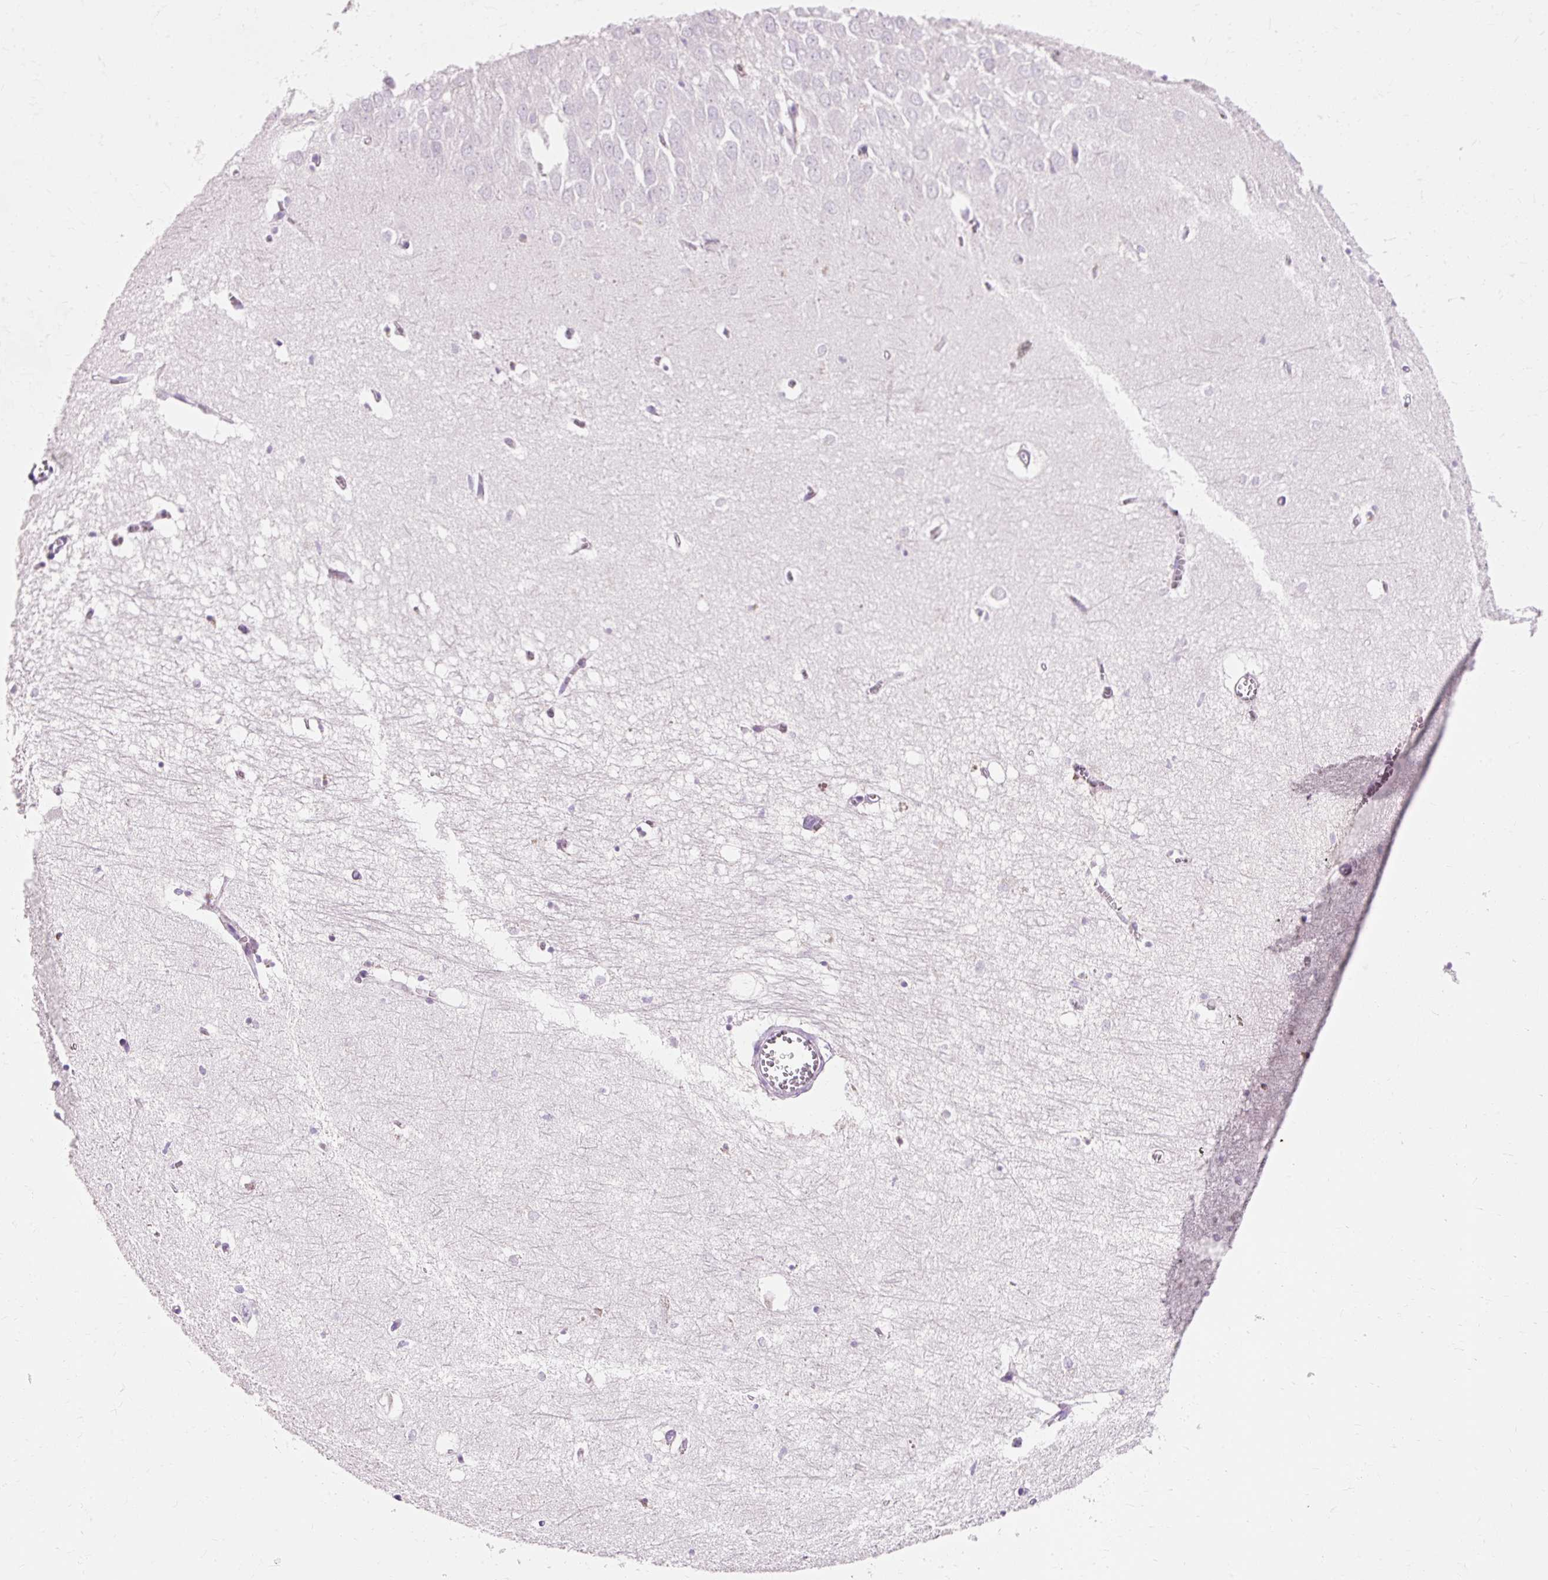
{"staining": {"intensity": "negative", "quantity": "none", "location": "none"}, "tissue": "hippocampus", "cell_type": "Glial cells", "image_type": "normal", "snomed": [{"axis": "morphology", "description": "Normal tissue, NOS"}, {"axis": "topography", "description": "Hippocampus"}], "caption": "Glial cells are negative for protein expression in unremarkable human hippocampus. (Immunohistochemistry, brightfield microscopy, high magnification).", "gene": "CLDN25", "patient": {"sex": "female", "age": 64}}